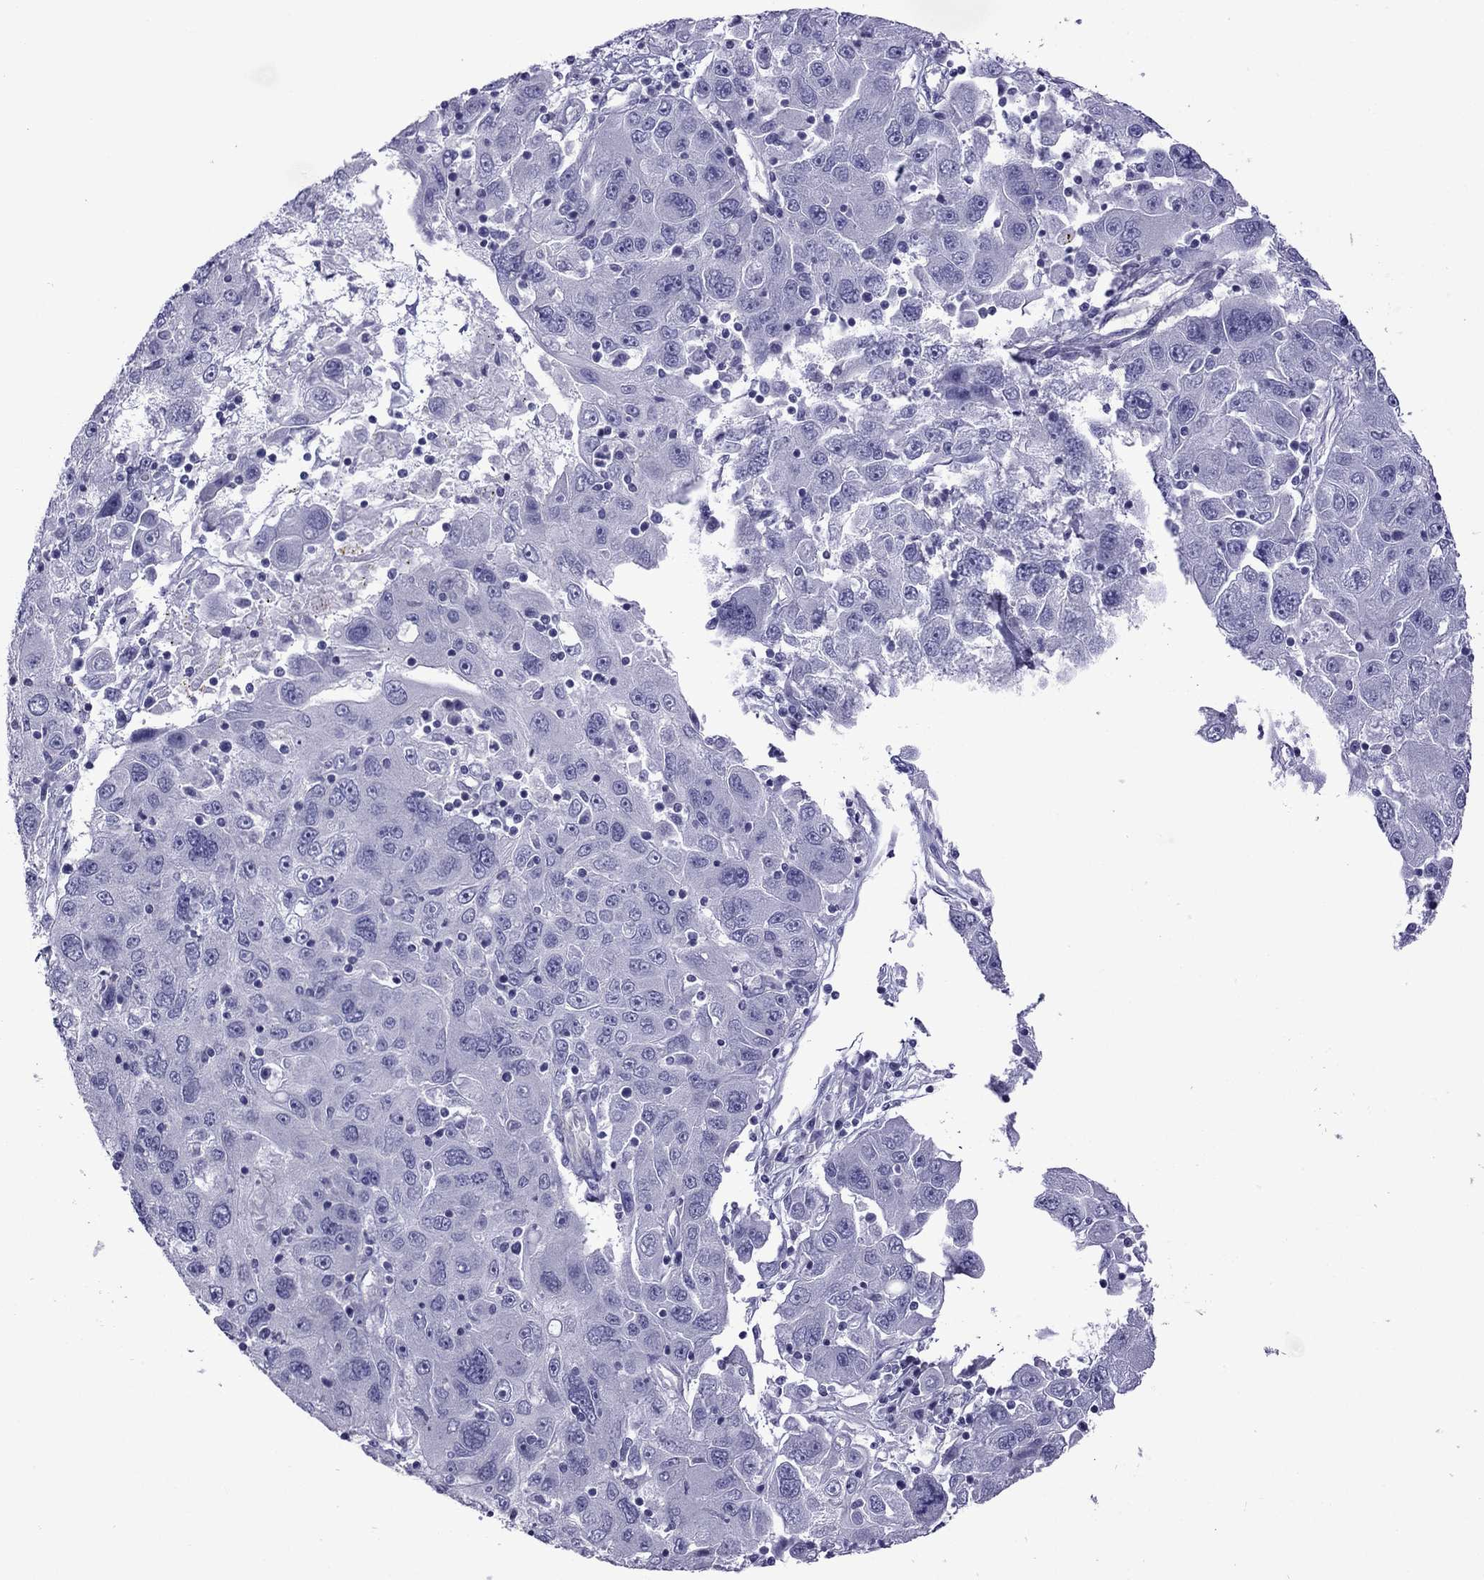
{"staining": {"intensity": "negative", "quantity": "none", "location": "none"}, "tissue": "stomach cancer", "cell_type": "Tumor cells", "image_type": "cancer", "snomed": [{"axis": "morphology", "description": "Adenocarcinoma, NOS"}, {"axis": "topography", "description": "Stomach"}], "caption": "Tumor cells are negative for protein expression in human adenocarcinoma (stomach). (IHC, brightfield microscopy, high magnification).", "gene": "MYL11", "patient": {"sex": "male", "age": 56}}